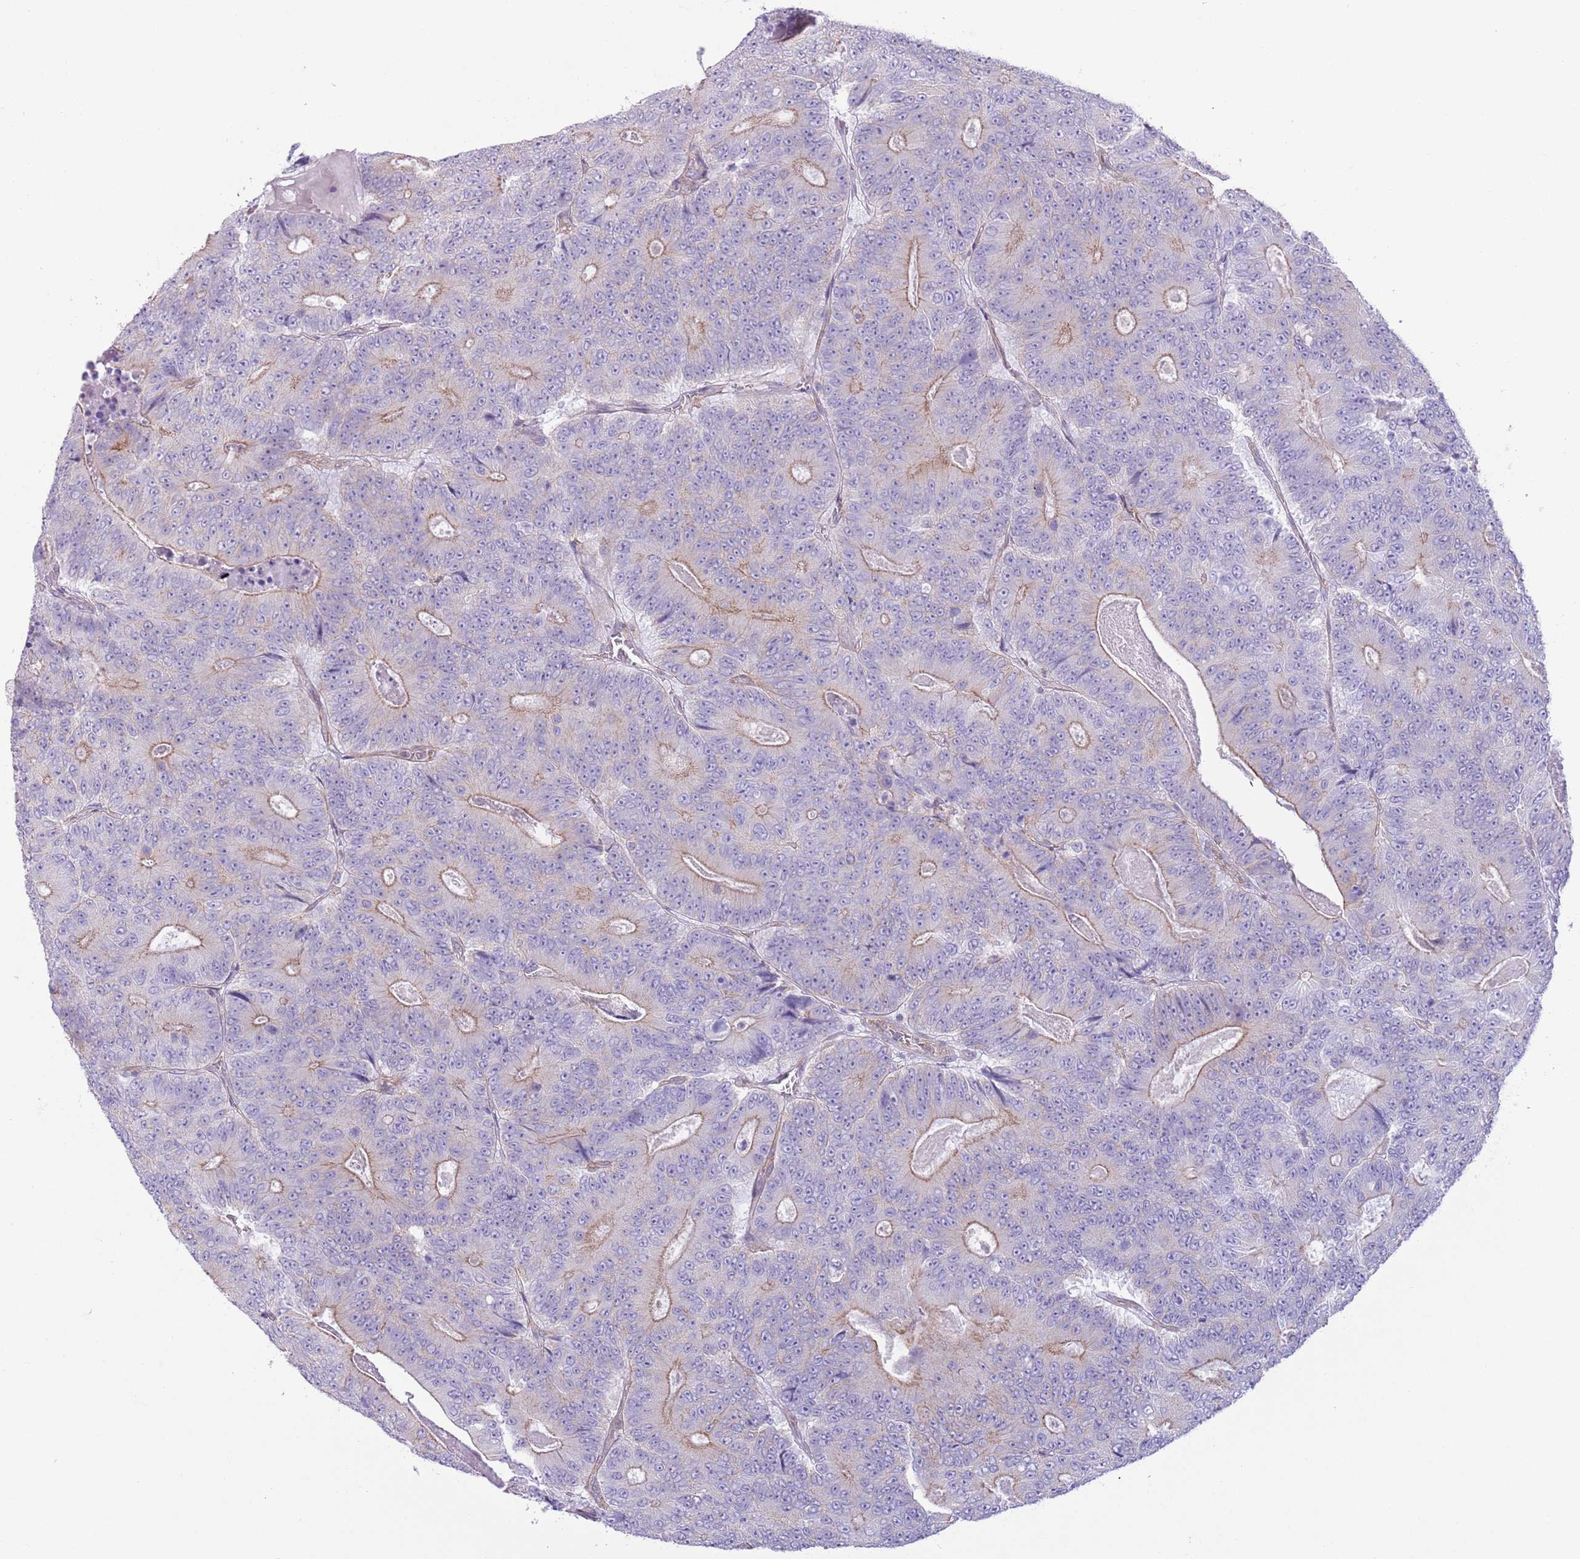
{"staining": {"intensity": "moderate", "quantity": "25%-75%", "location": "cytoplasmic/membranous"}, "tissue": "colorectal cancer", "cell_type": "Tumor cells", "image_type": "cancer", "snomed": [{"axis": "morphology", "description": "Adenocarcinoma, NOS"}, {"axis": "topography", "description": "Colon"}], "caption": "IHC staining of colorectal cancer, which demonstrates medium levels of moderate cytoplasmic/membranous staining in about 25%-75% of tumor cells indicating moderate cytoplasmic/membranous protein positivity. The staining was performed using DAB (brown) for protein detection and nuclei were counterstained in hematoxylin (blue).", "gene": "RBP3", "patient": {"sex": "male", "age": 83}}